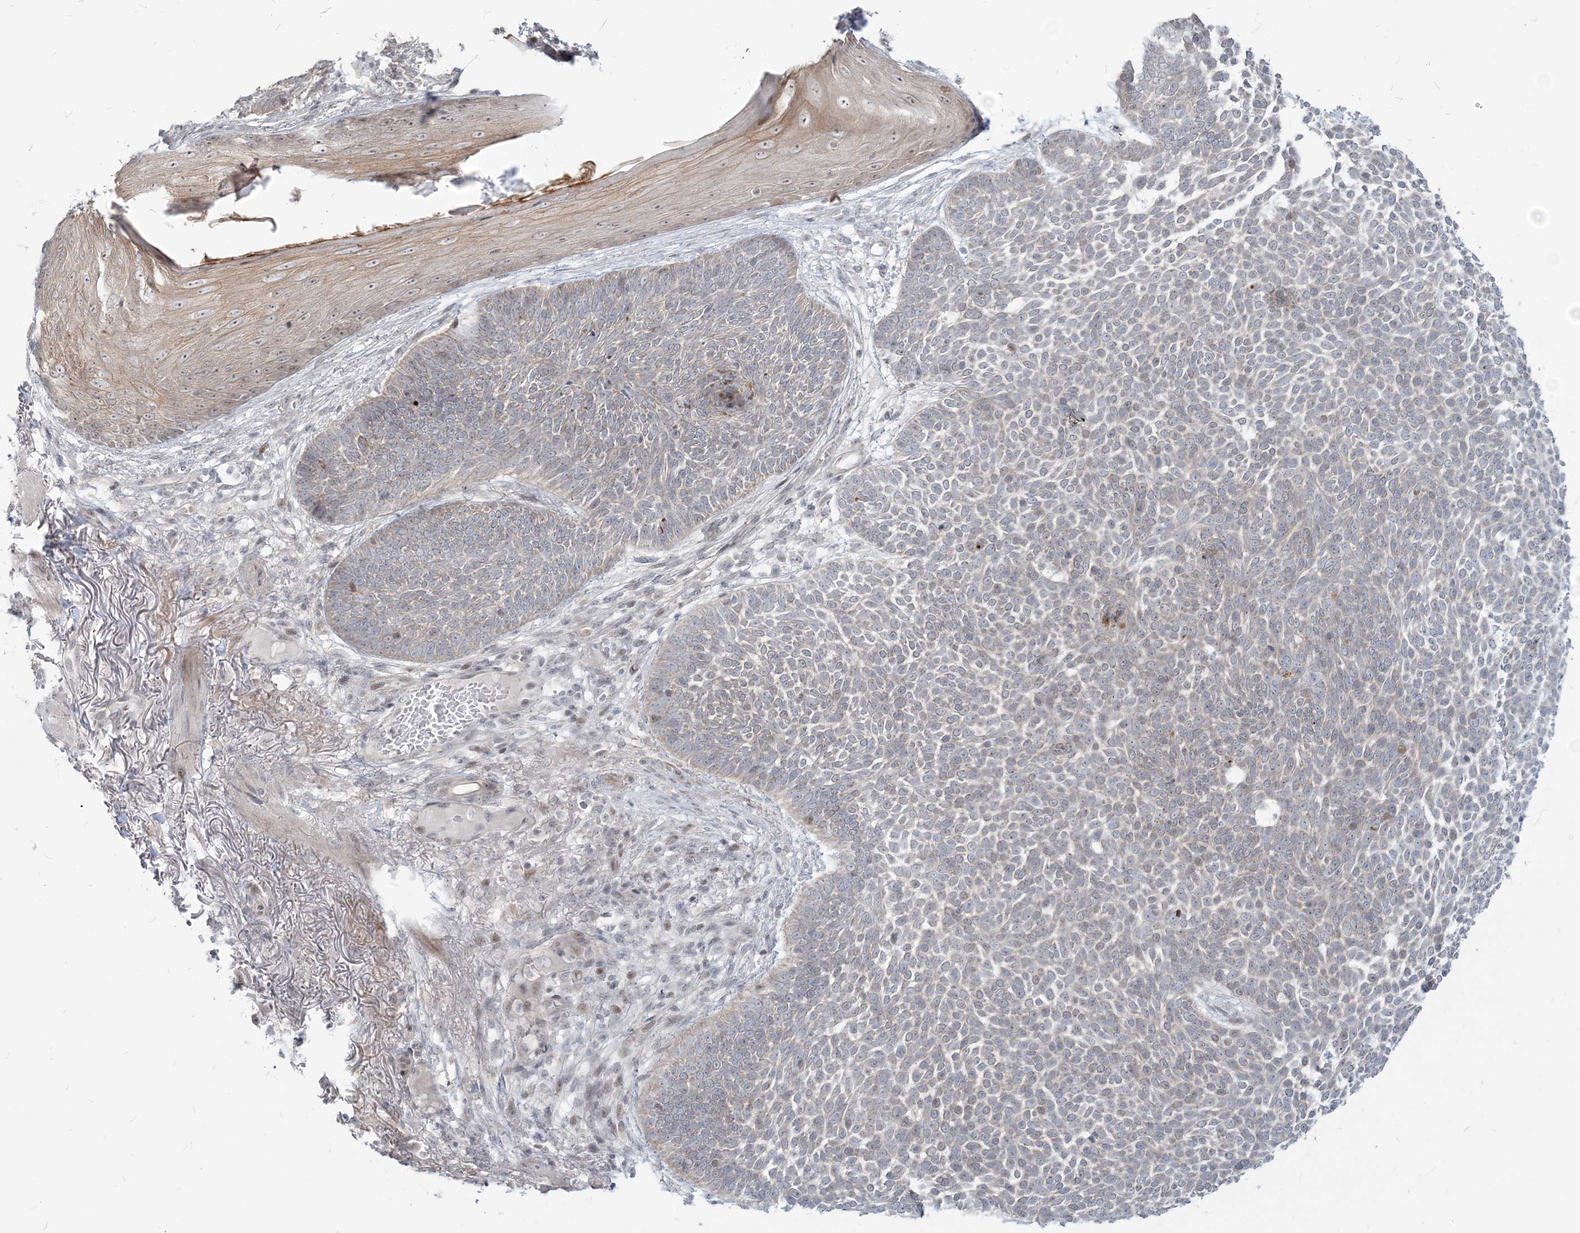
{"staining": {"intensity": "negative", "quantity": "none", "location": "none"}, "tissue": "skin cancer", "cell_type": "Tumor cells", "image_type": "cancer", "snomed": [{"axis": "morphology", "description": "Normal tissue, NOS"}, {"axis": "morphology", "description": "Basal cell carcinoma"}, {"axis": "topography", "description": "Skin"}], "caption": "An immunohistochemistry (IHC) image of basal cell carcinoma (skin) is shown. There is no staining in tumor cells of basal cell carcinoma (skin).", "gene": "SDAD1", "patient": {"sex": "male", "age": 64}}